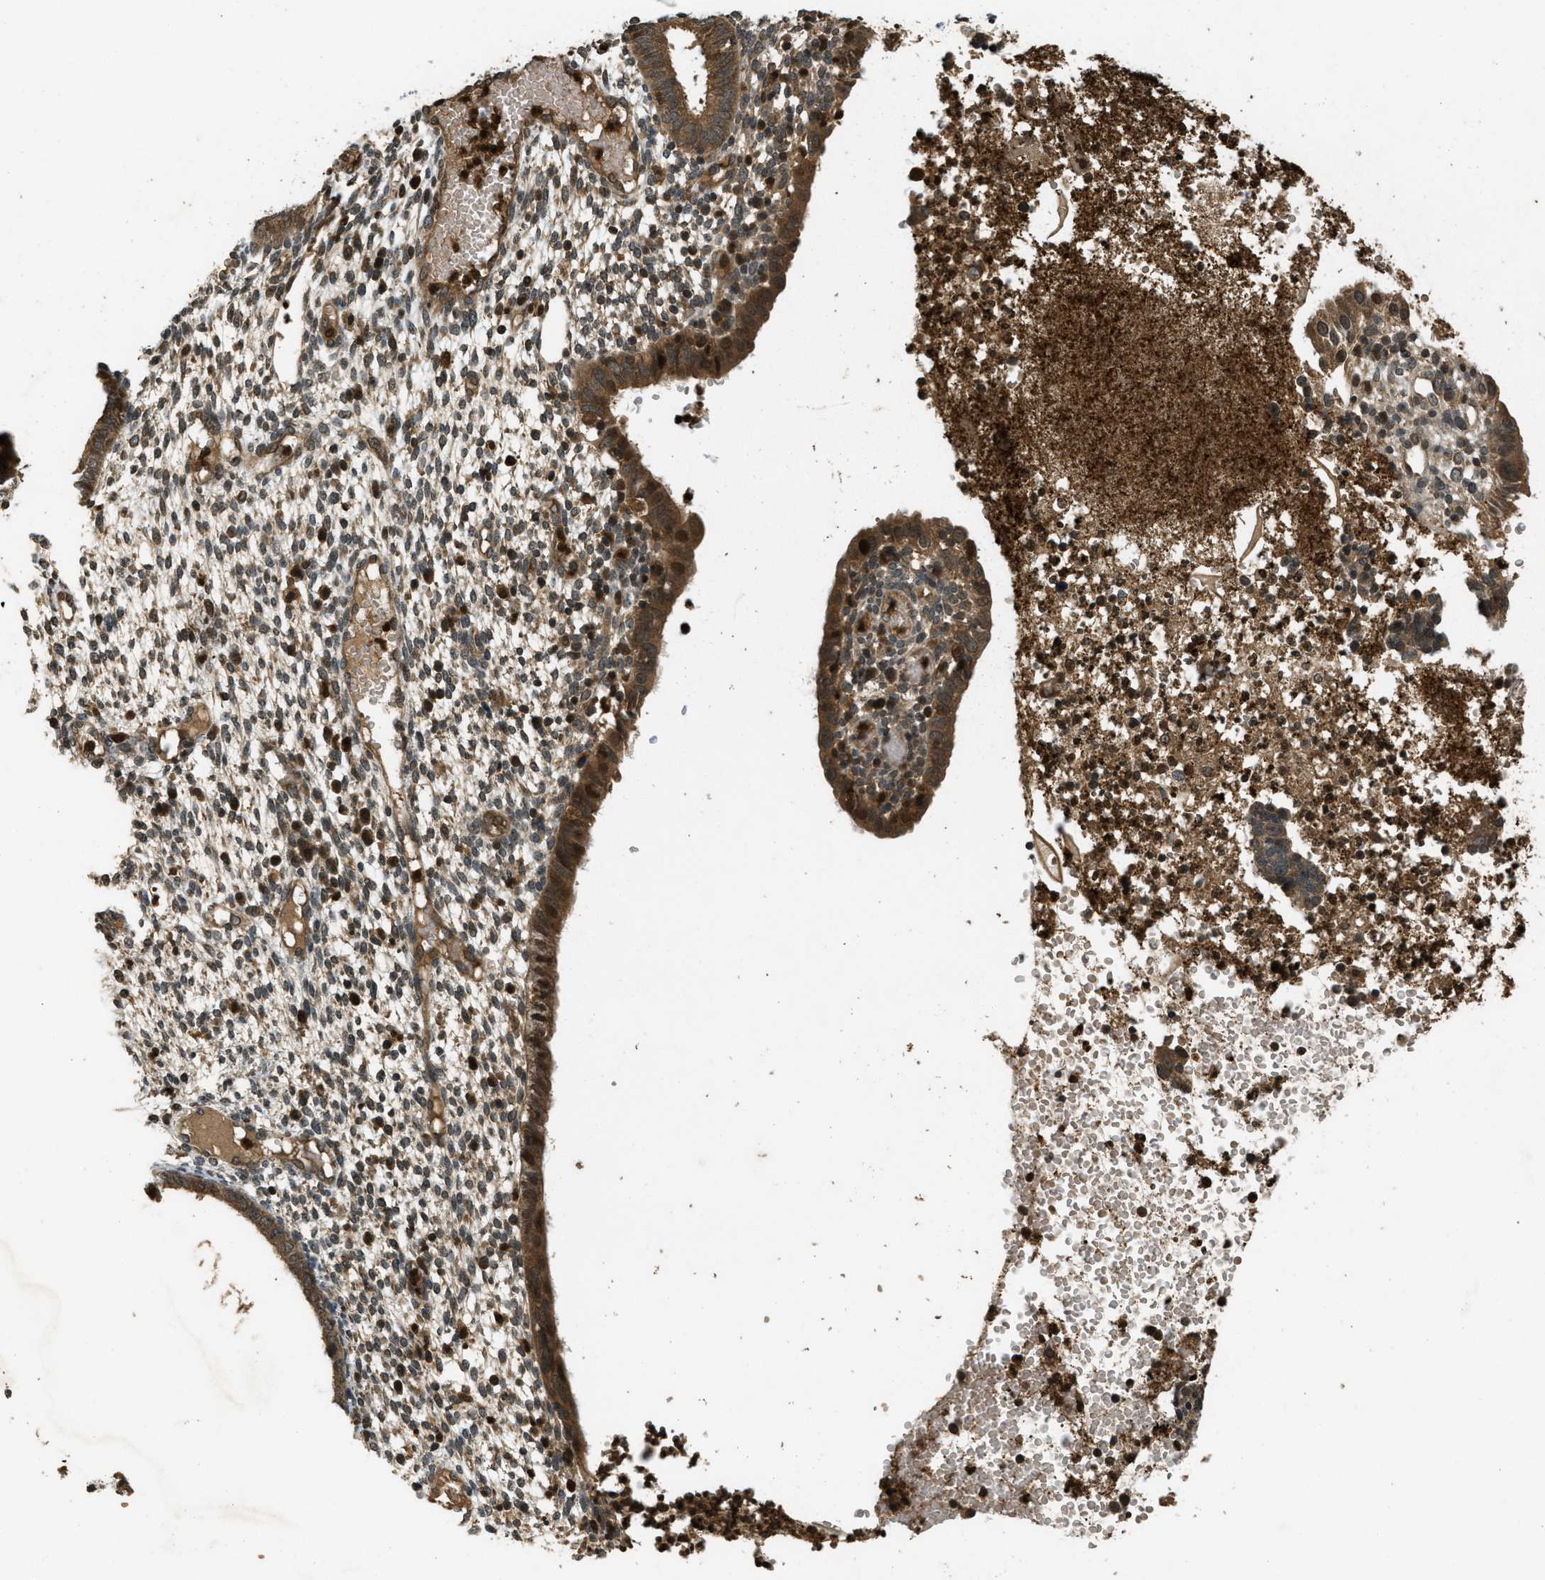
{"staining": {"intensity": "moderate", "quantity": ">75%", "location": "cytoplasmic/membranous"}, "tissue": "endometrium", "cell_type": "Cells in endometrial stroma", "image_type": "normal", "snomed": [{"axis": "morphology", "description": "Normal tissue, NOS"}, {"axis": "topography", "description": "Endometrium"}], "caption": "Moderate cytoplasmic/membranous staining is identified in about >75% of cells in endometrial stroma in unremarkable endometrium.", "gene": "ATG7", "patient": {"sex": "female", "age": 35}}